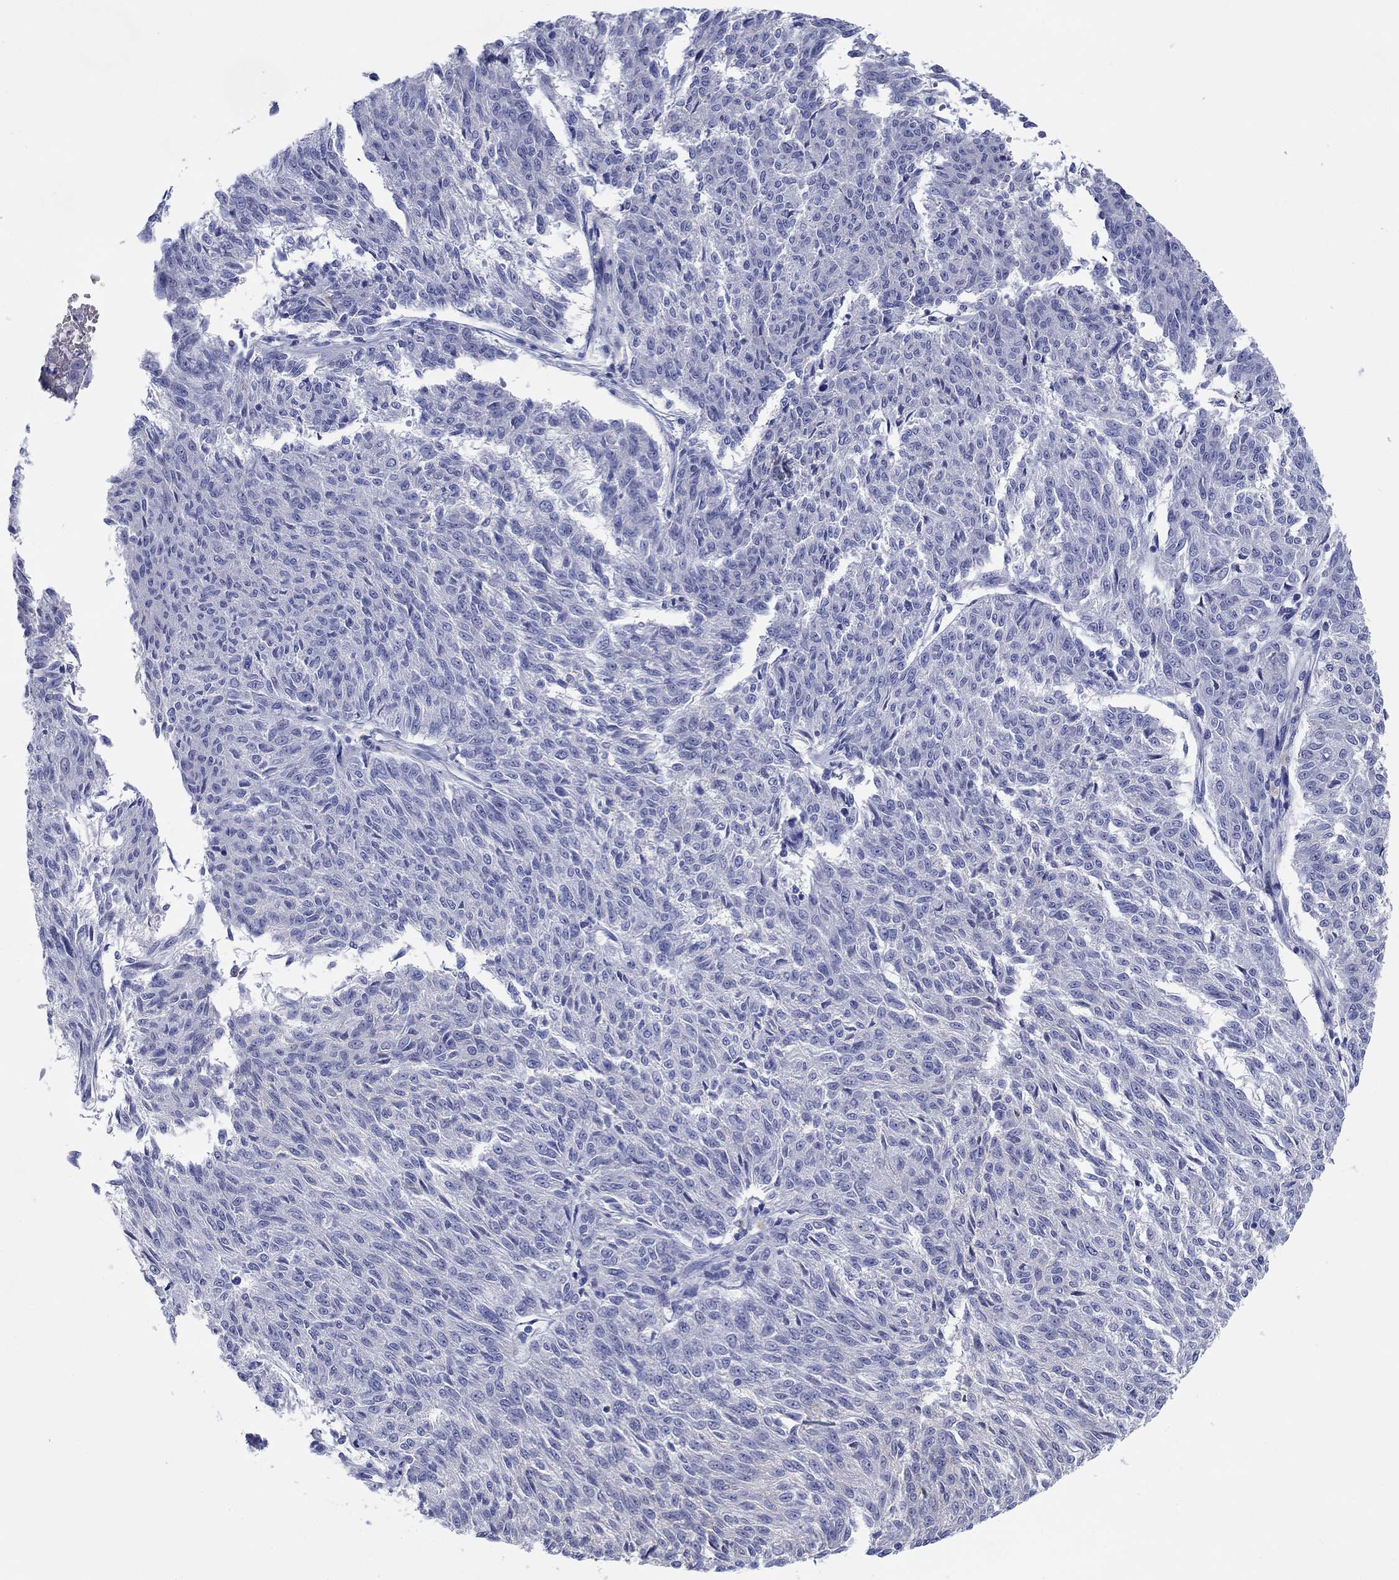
{"staining": {"intensity": "negative", "quantity": "none", "location": "none"}, "tissue": "melanoma", "cell_type": "Tumor cells", "image_type": "cancer", "snomed": [{"axis": "morphology", "description": "Malignant melanoma, NOS"}, {"axis": "topography", "description": "Skin"}], "caption": "An immunohistochemistry (IHC) photomicrograph of melanoma is shown. There is no staining in tumor cells of melanoma.", "gene": "ATP1B1", "patient": {"sex": "female", "age": 72}}